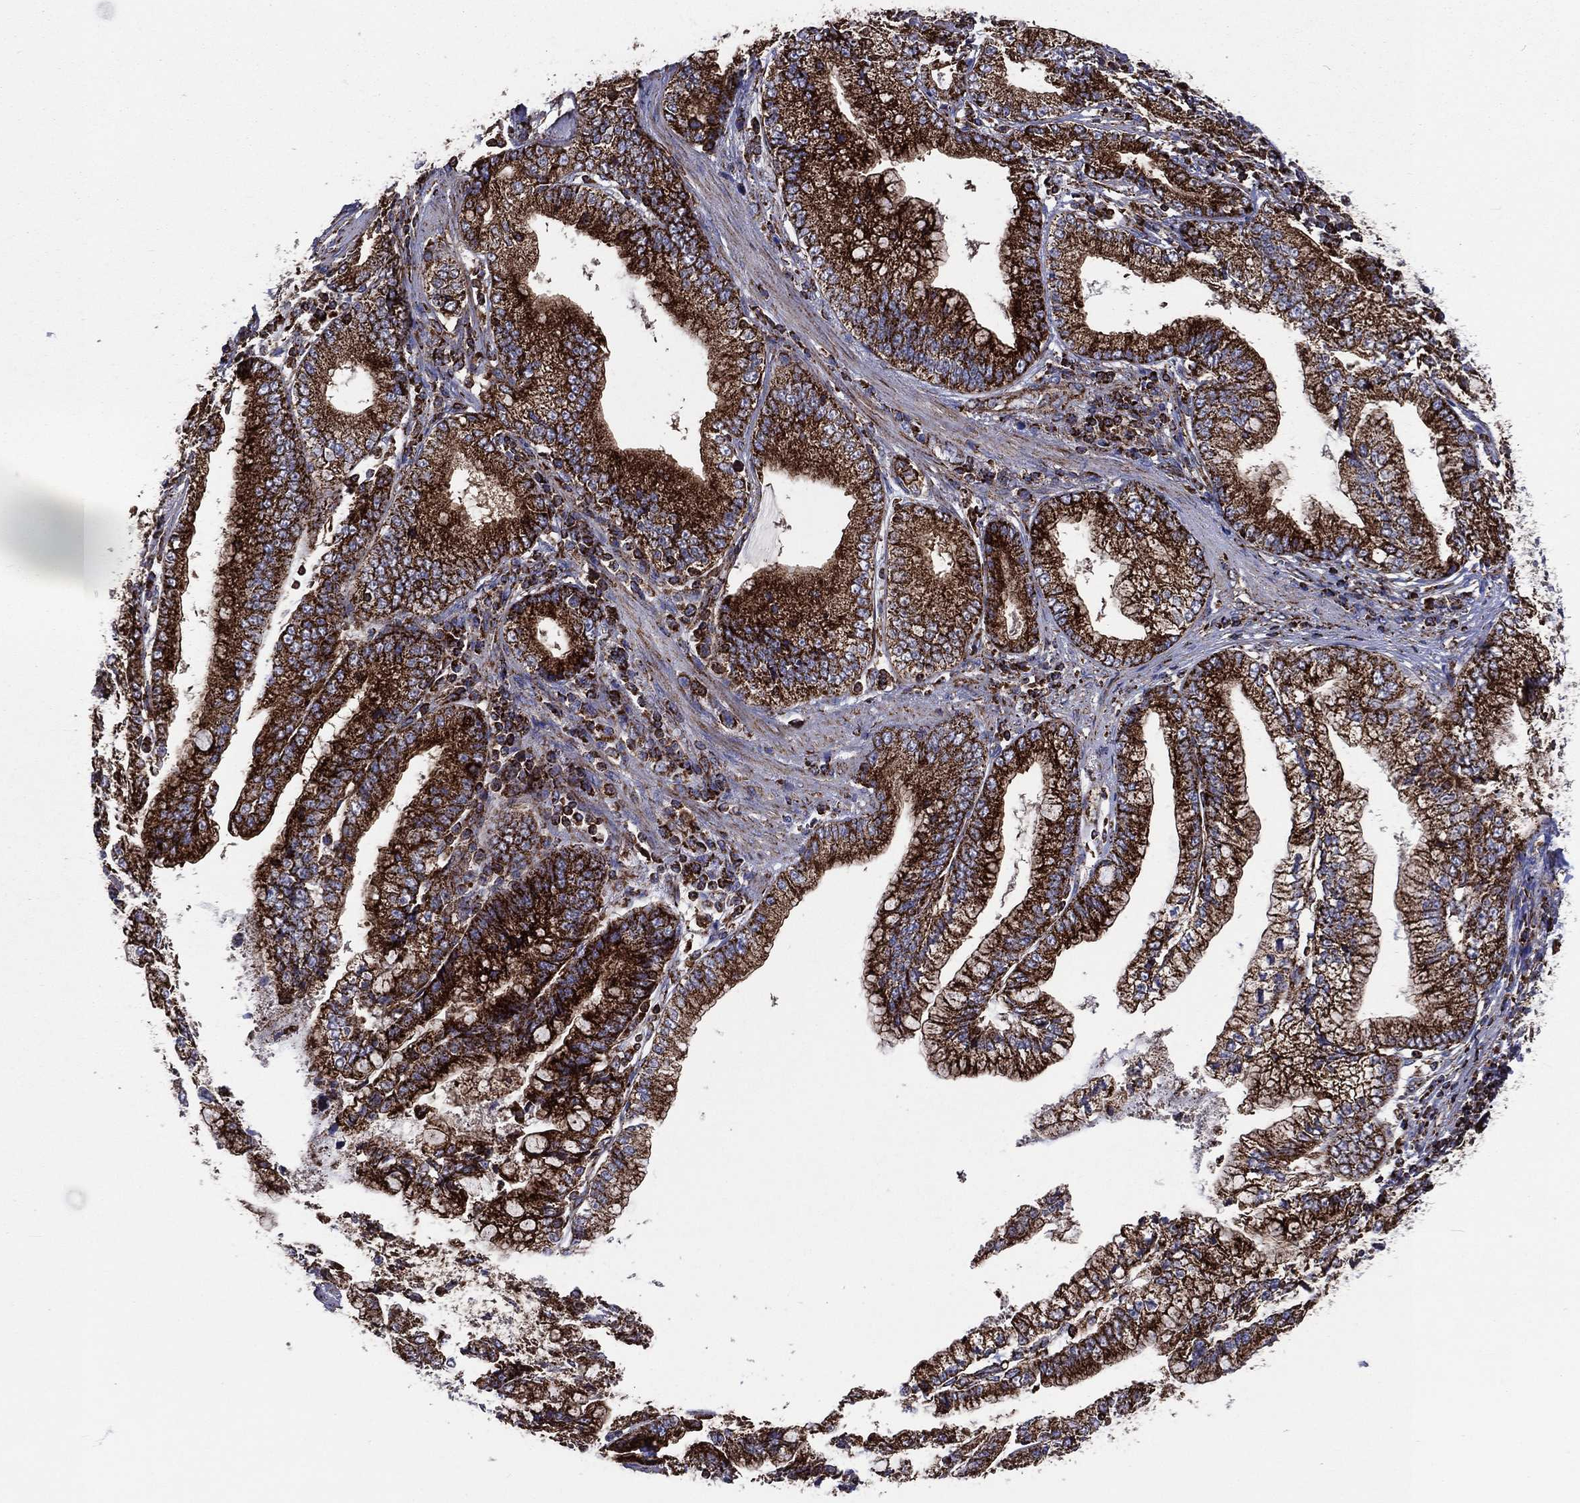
{"staining": {"intensity": "strong", "quantity": ">75%", "location": "cytoplasmic/membranous"}, "tissue": "stomach cancer", "cell_type": "Tumor cells", "image_type": "cancer", "snomed": [{"axis": "morphology", "description": "Adenocarcinoma, NOS"}, {"axis": "topography", "description": "Stomach, upper"}], "caption": "A brown stain shows strong cytoplasmic/membranous expression of a protein in human adenocarcinoma (stomach) tumor cells. The staining is performed using DAB brown chromogen to label protein expression. The nuclei are counter-stained blue using hematoxylin.", "gene": "ANKRD37", "patient": {"sex": "female", "age": 74}}